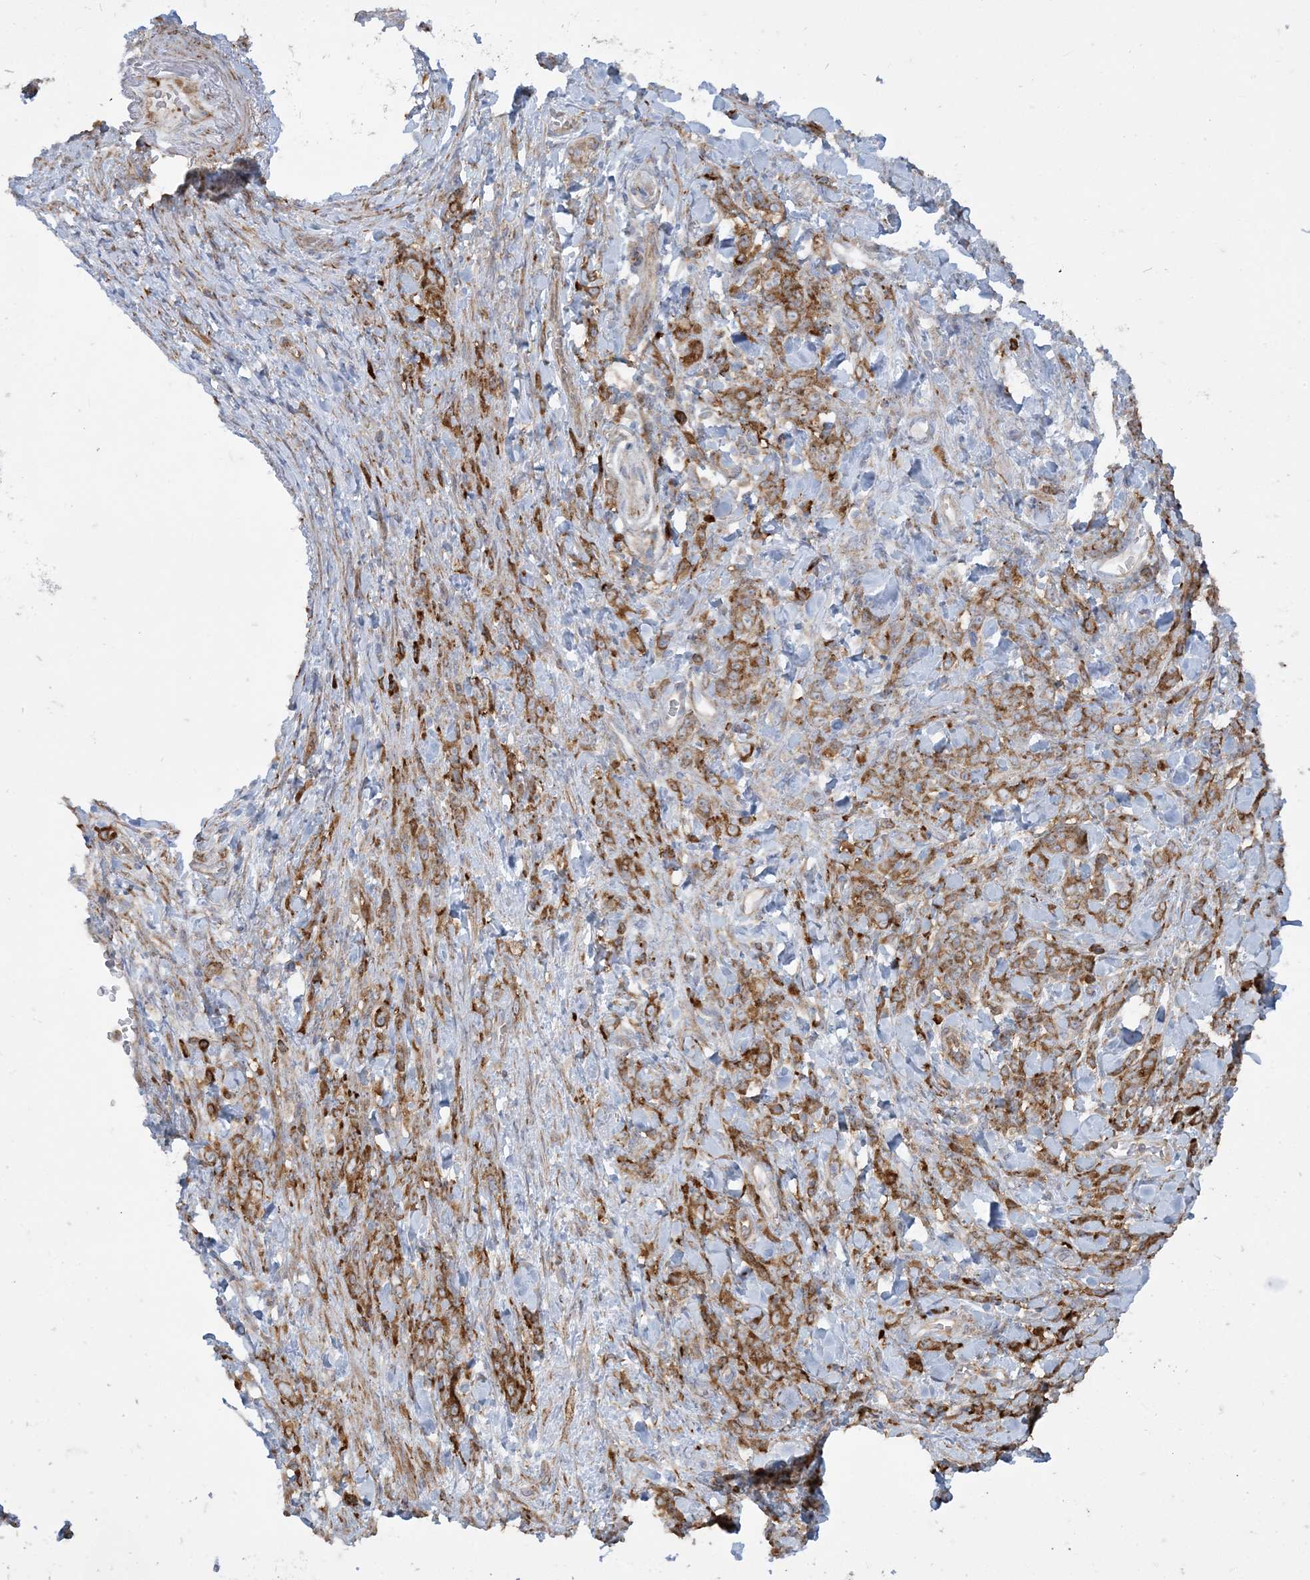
{"staining": {"intensity": "moderate", "quantity": ">75%", "location": "cytoplasmic/membranous"}, "tissue": "stomach cancer", "cell_type": "Tumor cells", "image_type": "cancer", "snomed": [{"axis": "morphology", "description": "Normal tissue, NOS"}, {"axis": "morphology", "description": "Adenocarcinoma, NOS"}, {"axis": "topography", "description": "Stomach"}], "caption": "Immunohistochemistry (IHC) (DAB) staining of adenocarcinoma (stomach) shows moderate cytoplasmic/membranous protein positivity in approximately >75% of tumor cells.", "gene": "DERL3", "patient": {"sex": "male", "age": 82}}